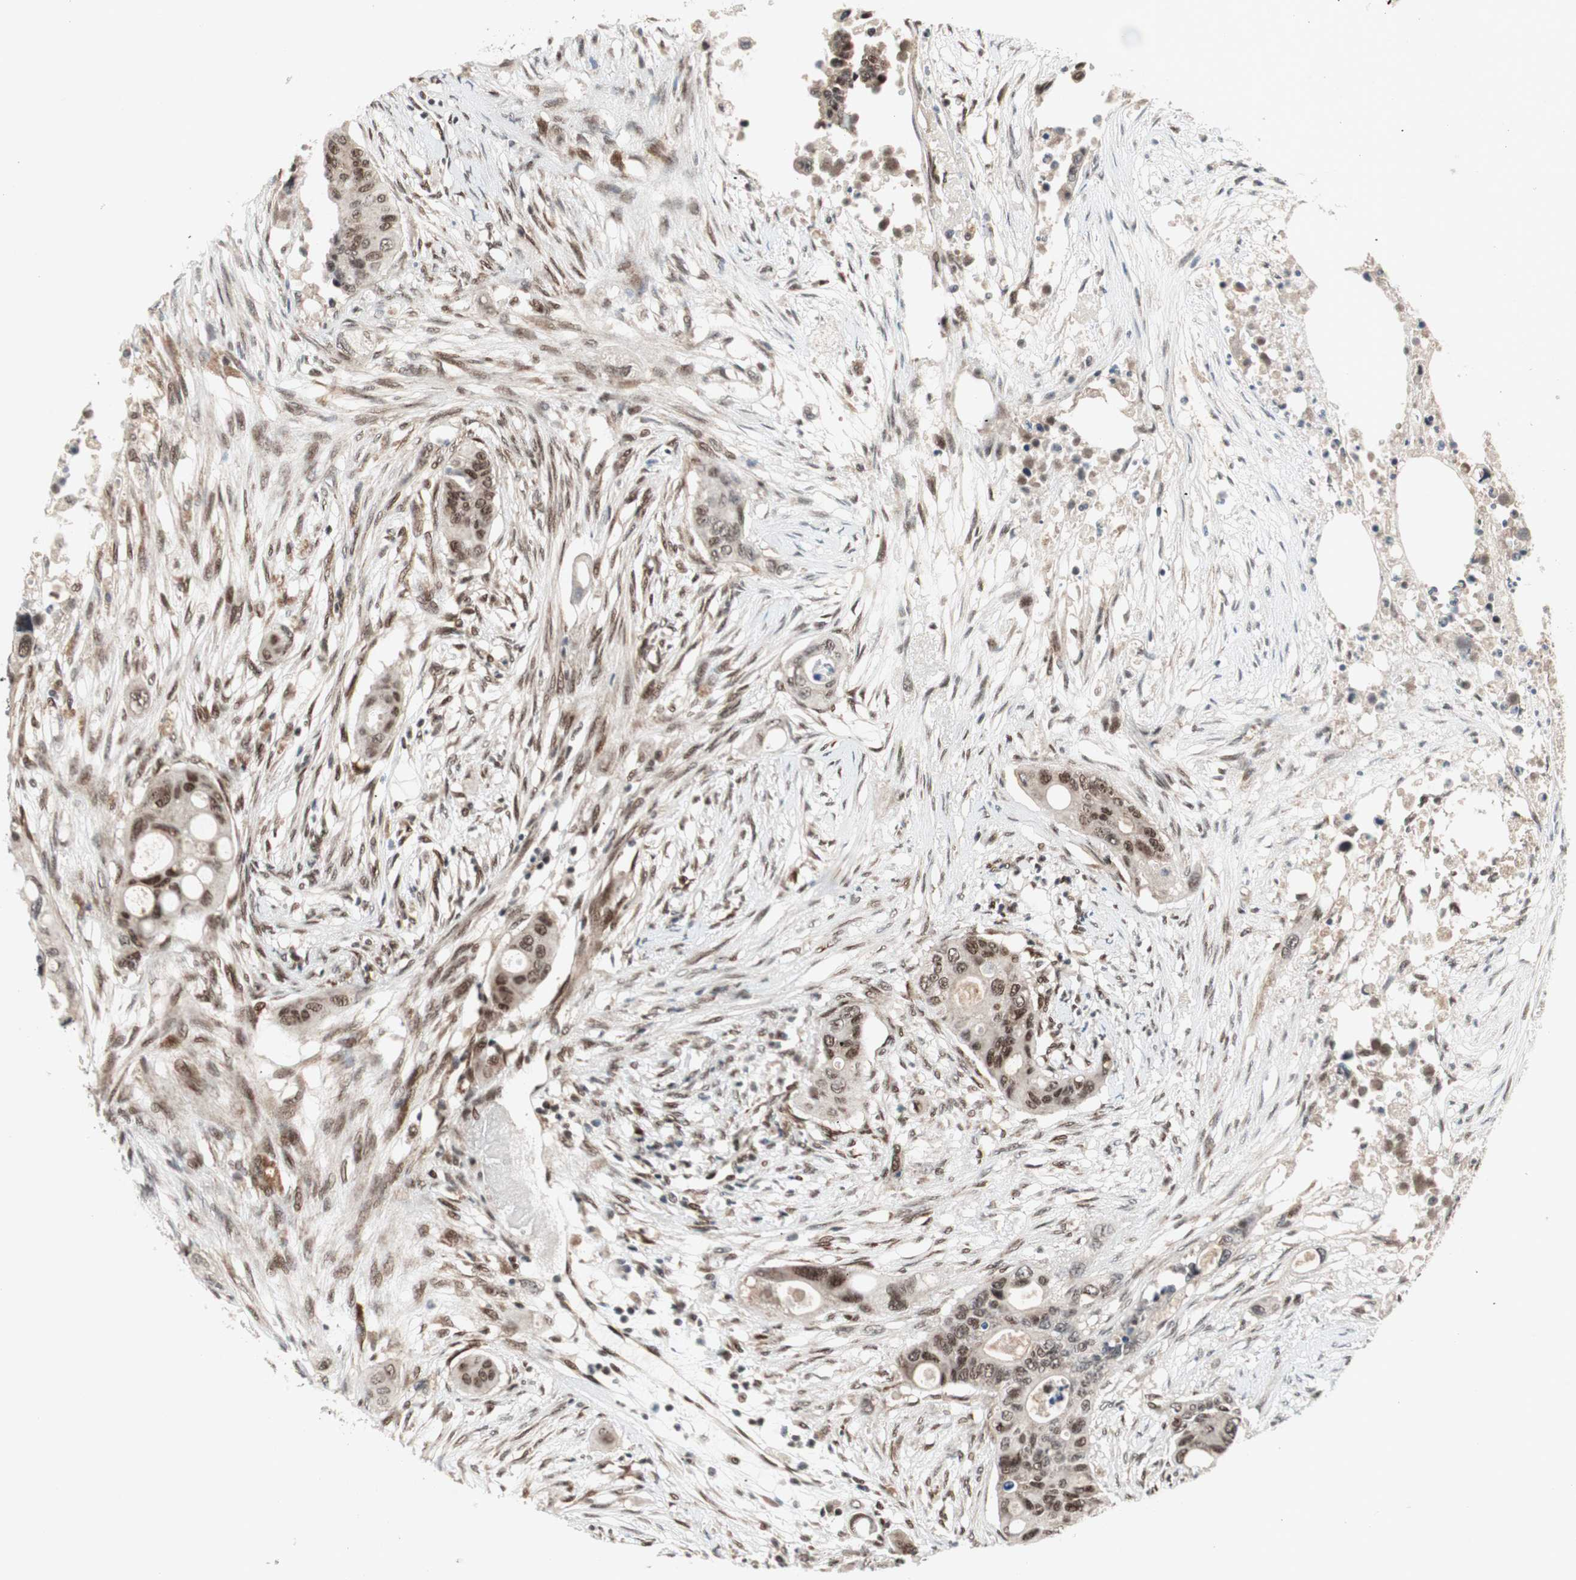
{"staining": {"intensity": "strong", "quantity": ">75%", "location": "nuclear"}, "tissue": "colorectal cancer", "cell_type": "Tumor cells", "image_type": "cancer", "snomed": [{"axis": "morphology", "description": "Adenocarcinoma, NOS"}, {"axis": "topography", "description": "Colon"}], "caption": "Strong nuclear protein staining is present in about >75% of tumor cells in colorectal cancer (adenocarcinoma).", "gene": "TCF12", "patient": {"sex": "female", "age": 57}}